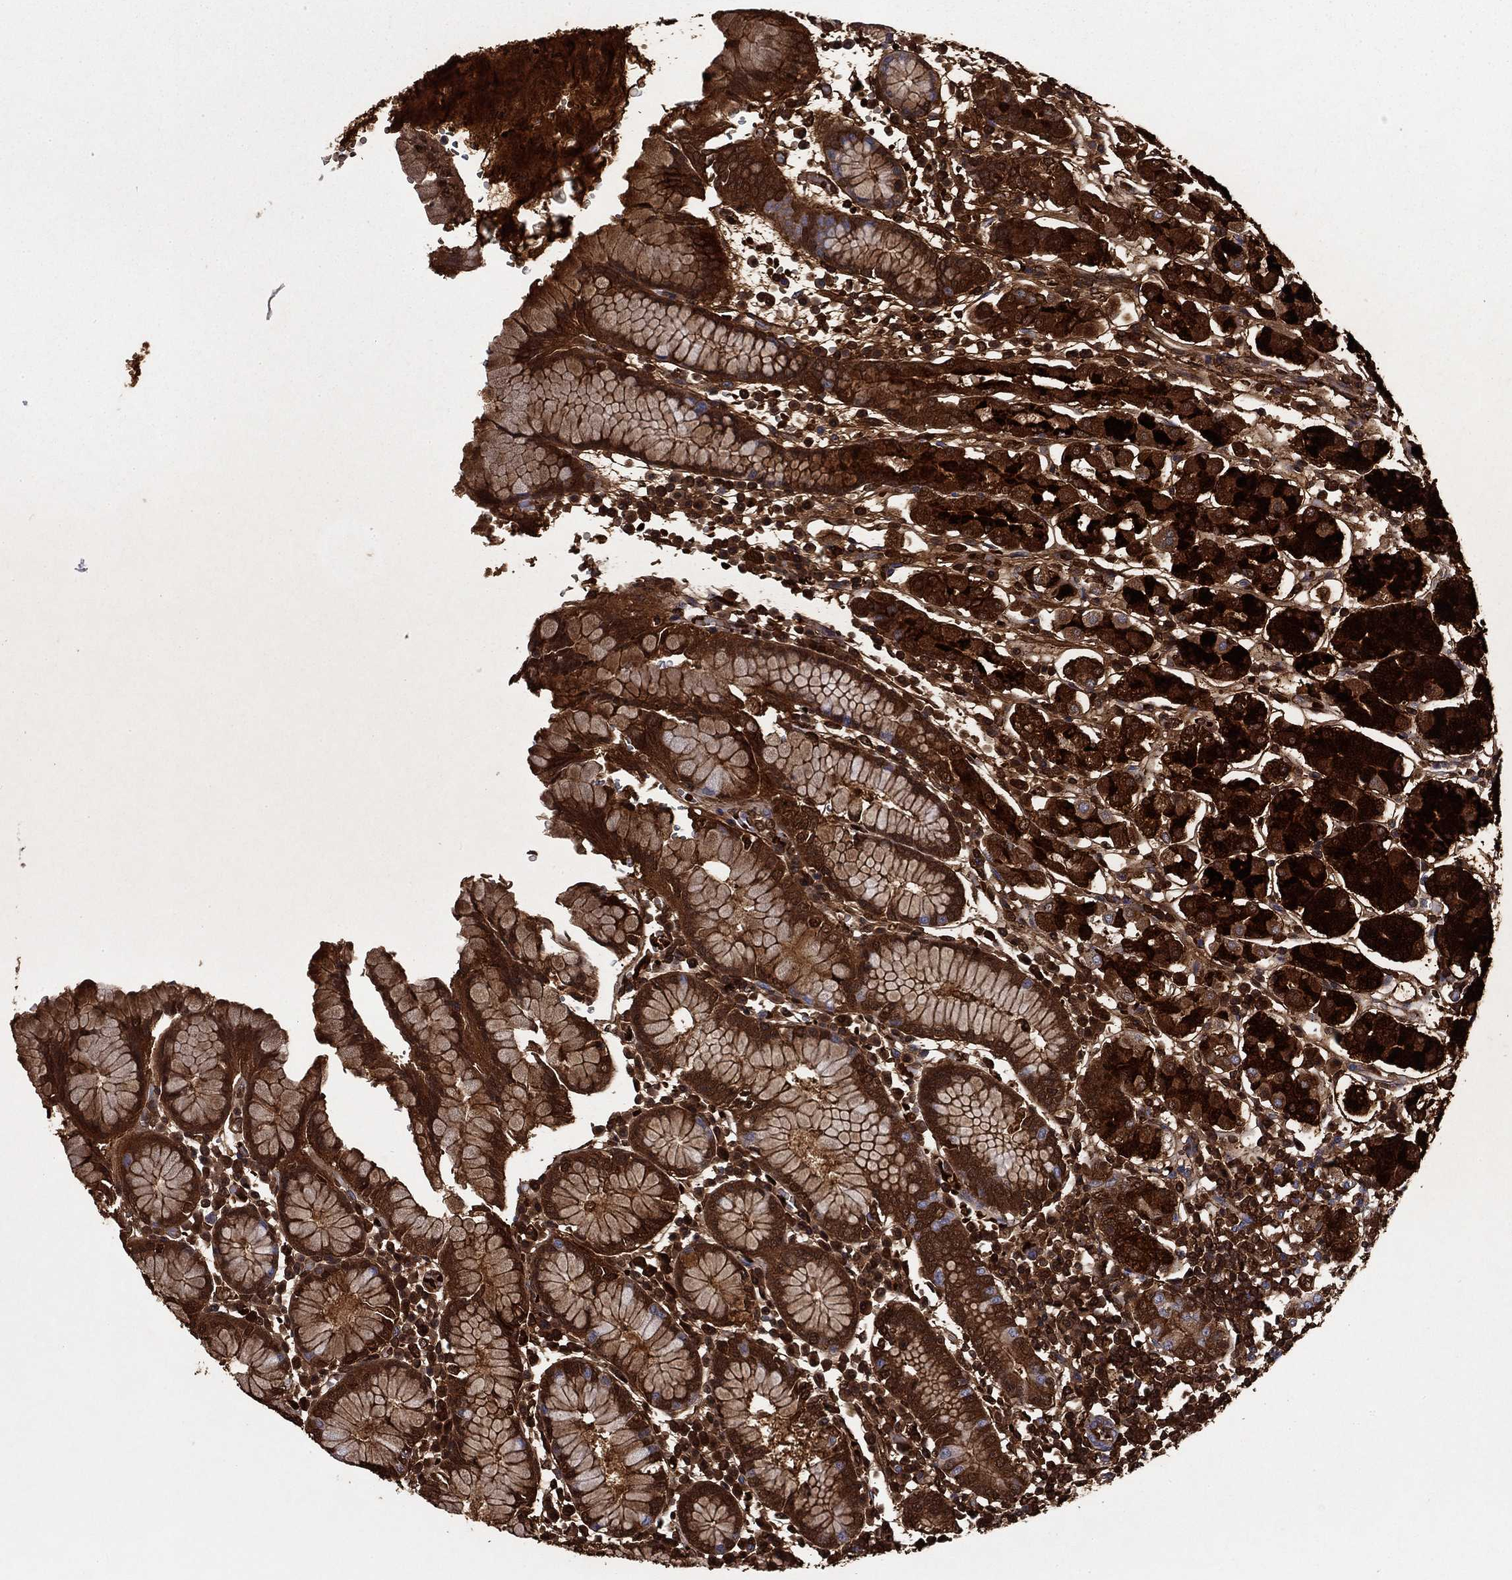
{"staining": {"intensity": "strong", "quantity": ">75%", "location": "cytoplasmic/membranous"}, "tissue": "stomach", "cell_type": "Glandular cells", "image_type": "normal", "snomed": [{"axis": "morphology", "description": "Normal tissue, NOS"}, {"axis": "topography", "description": "Stomach, upper"}, {"axis": "topography", "description": "Stomach"}], "caption": "IHC of normal stomach exhibits high levels of strong cytoplasmic/membranous staining in approximately >75% of glandular cells.", "gene": "COL2A1", "patient": {"sex": "male", "age": 62}}